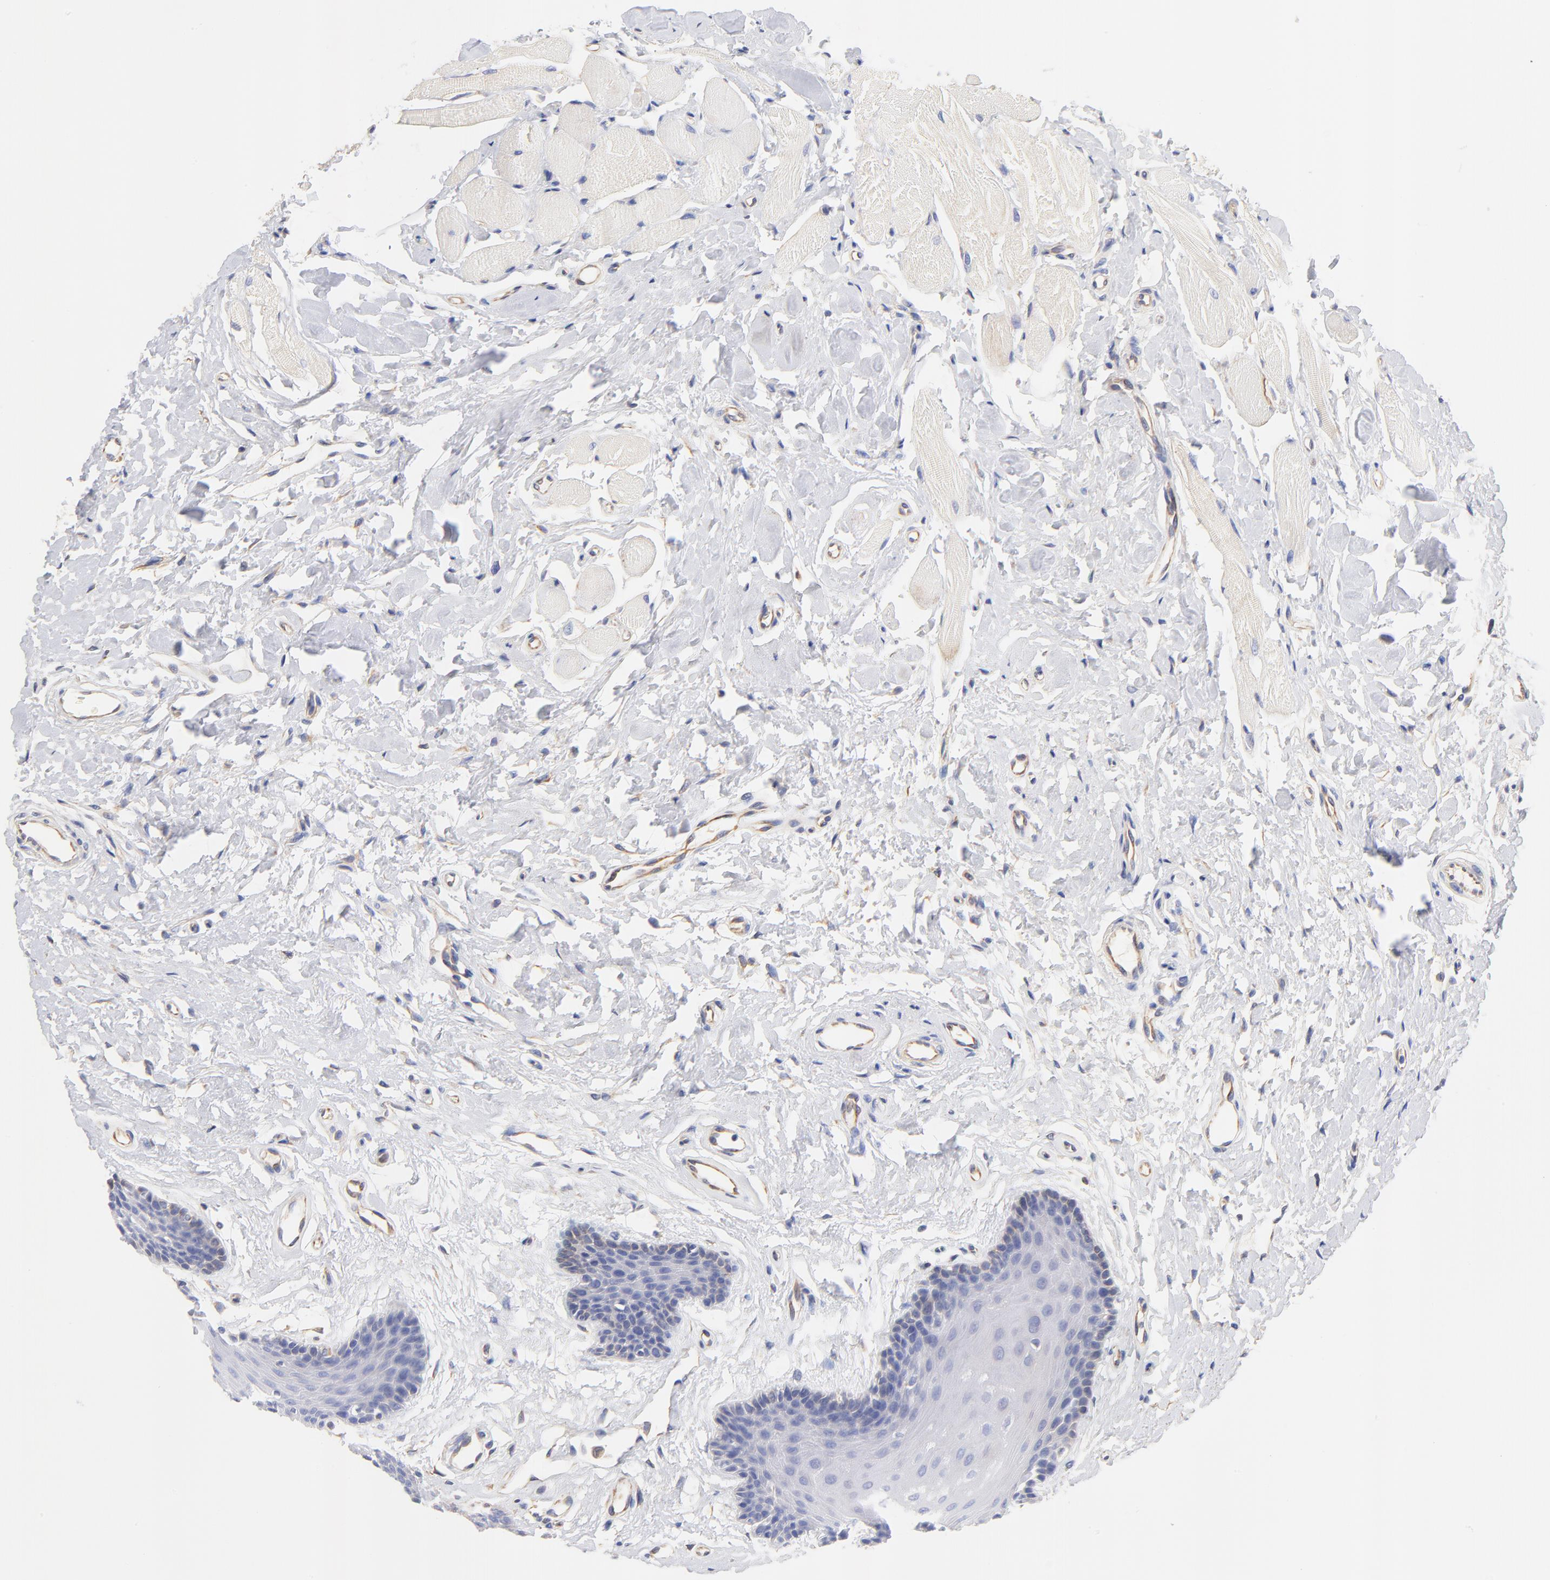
{"staining": {"intensity": "weak", "quantity": "<25%", "location": "cytoplasmic/membranous"}, "tissue": "oral mucosa", "cell_type": "Squamous epithelial cells", "image_type": "normal", "snomed": [{"axis": "morphology", "description": "Normal tissue, NOS"}, {"axis": "topography", "description": "Oral tissue"}], "caption": "Immunohistochemistry of unremarkable human oral mucosa demonstrates no positivity in squamous epithelial cells.", "gene": "HS3ST1", "patient": {"sex": "male", "age": 62}}